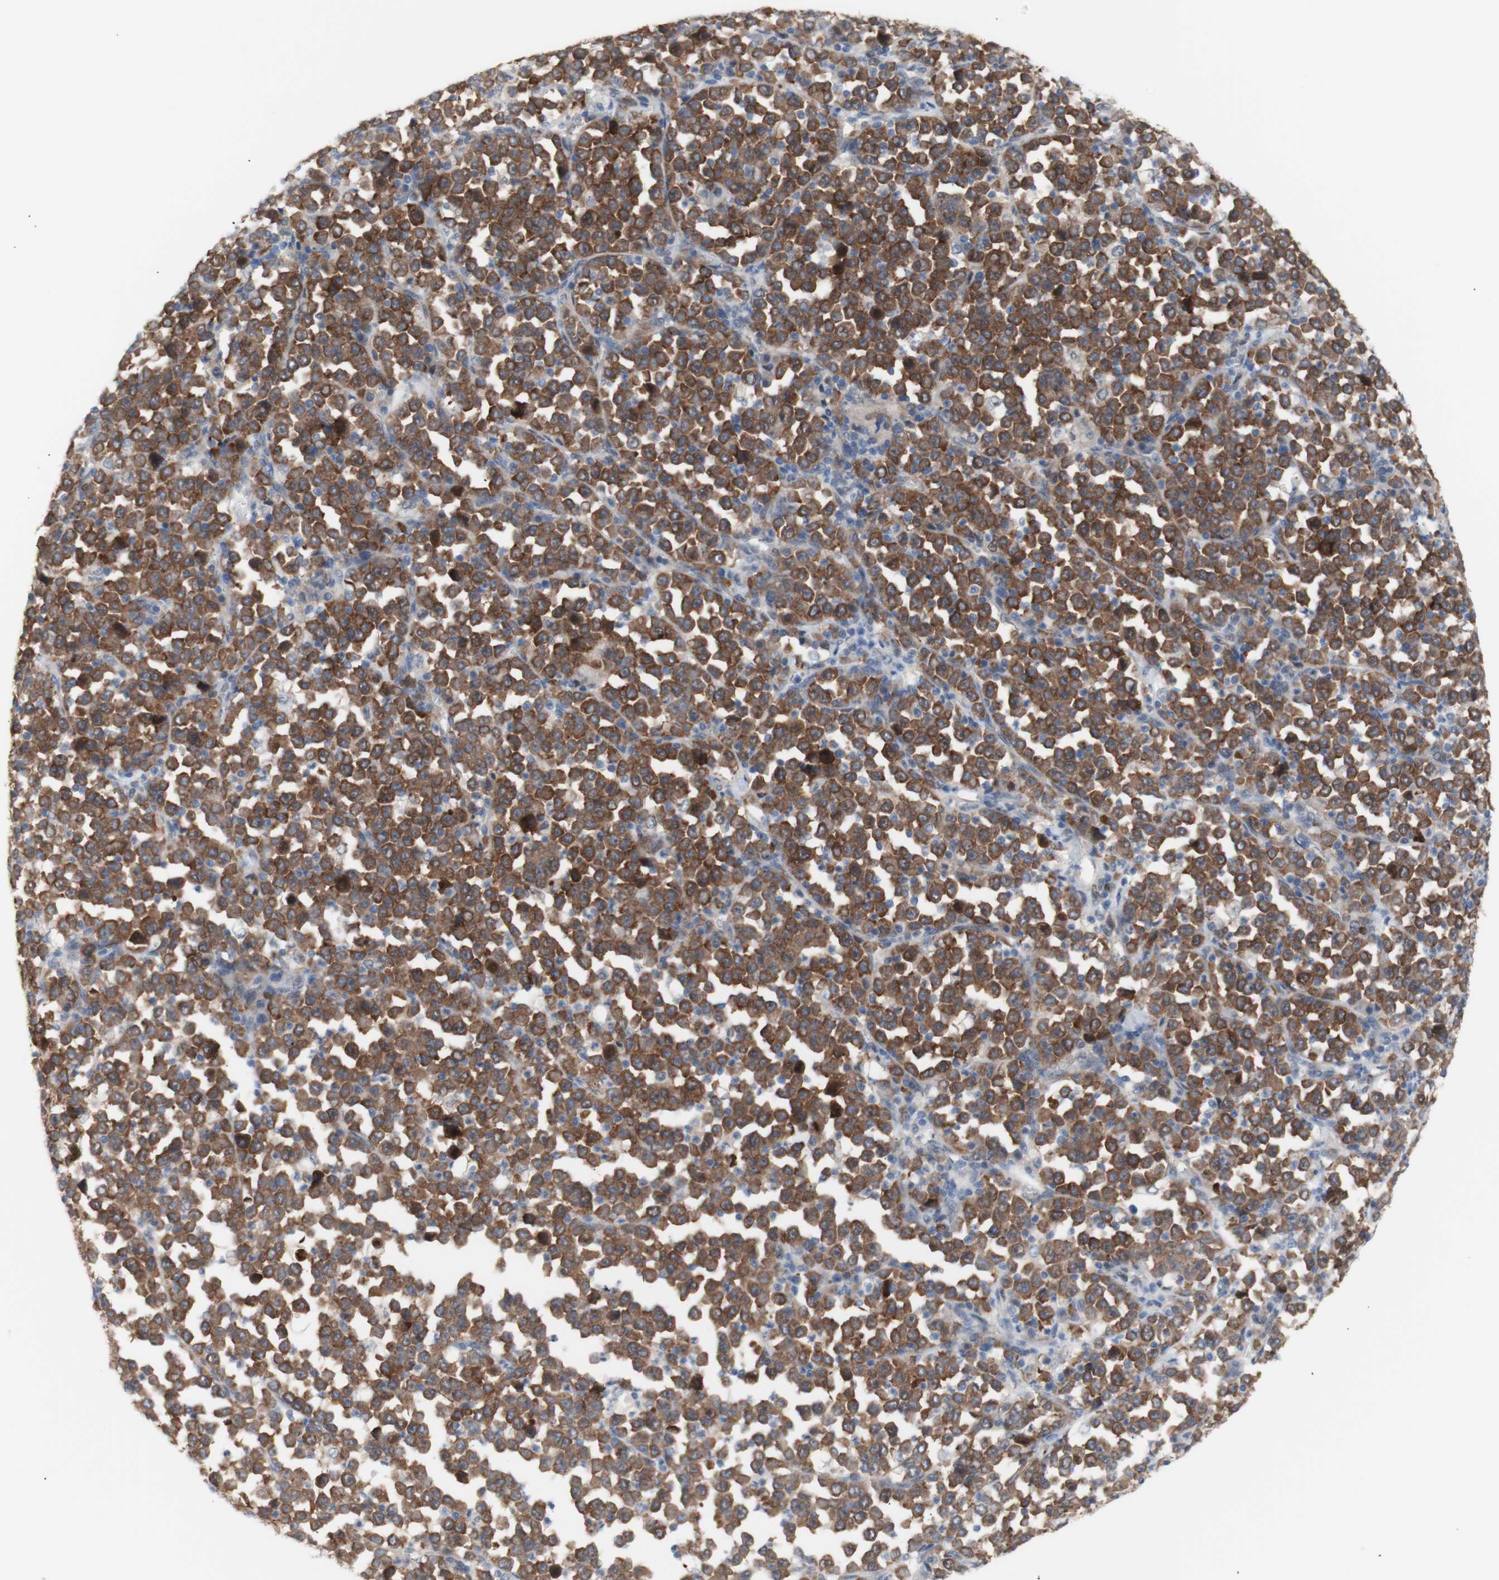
{"staining": {"intensity": "moderate", "quantity": ">75%", "location": "cytoplasmic/membranous"}, "tissue": "stomach cancer", "cell_type": "Tumor cells", "image_type": "cancer", "snomed": [{"axis": "morphology", "description": "Normal tissue, NOS"}, {"axis": "morphology", "description": "Adenocarcinoma, NOS"}, {"axis": "topography", "description": "Stomach, upper"}, {"axis": "topography", "description": "Stomach"}], "caption": "Immunohistochemical staining of human stomach adenocarcinoma shows moderate cytoplasmic/membranous protein expression in about >75% of tumor cells. (DAB IHC with brightfield microscopy, high magnification).", "gene": "PRMT5", "patient": {"sex": "male", "age": 59}}